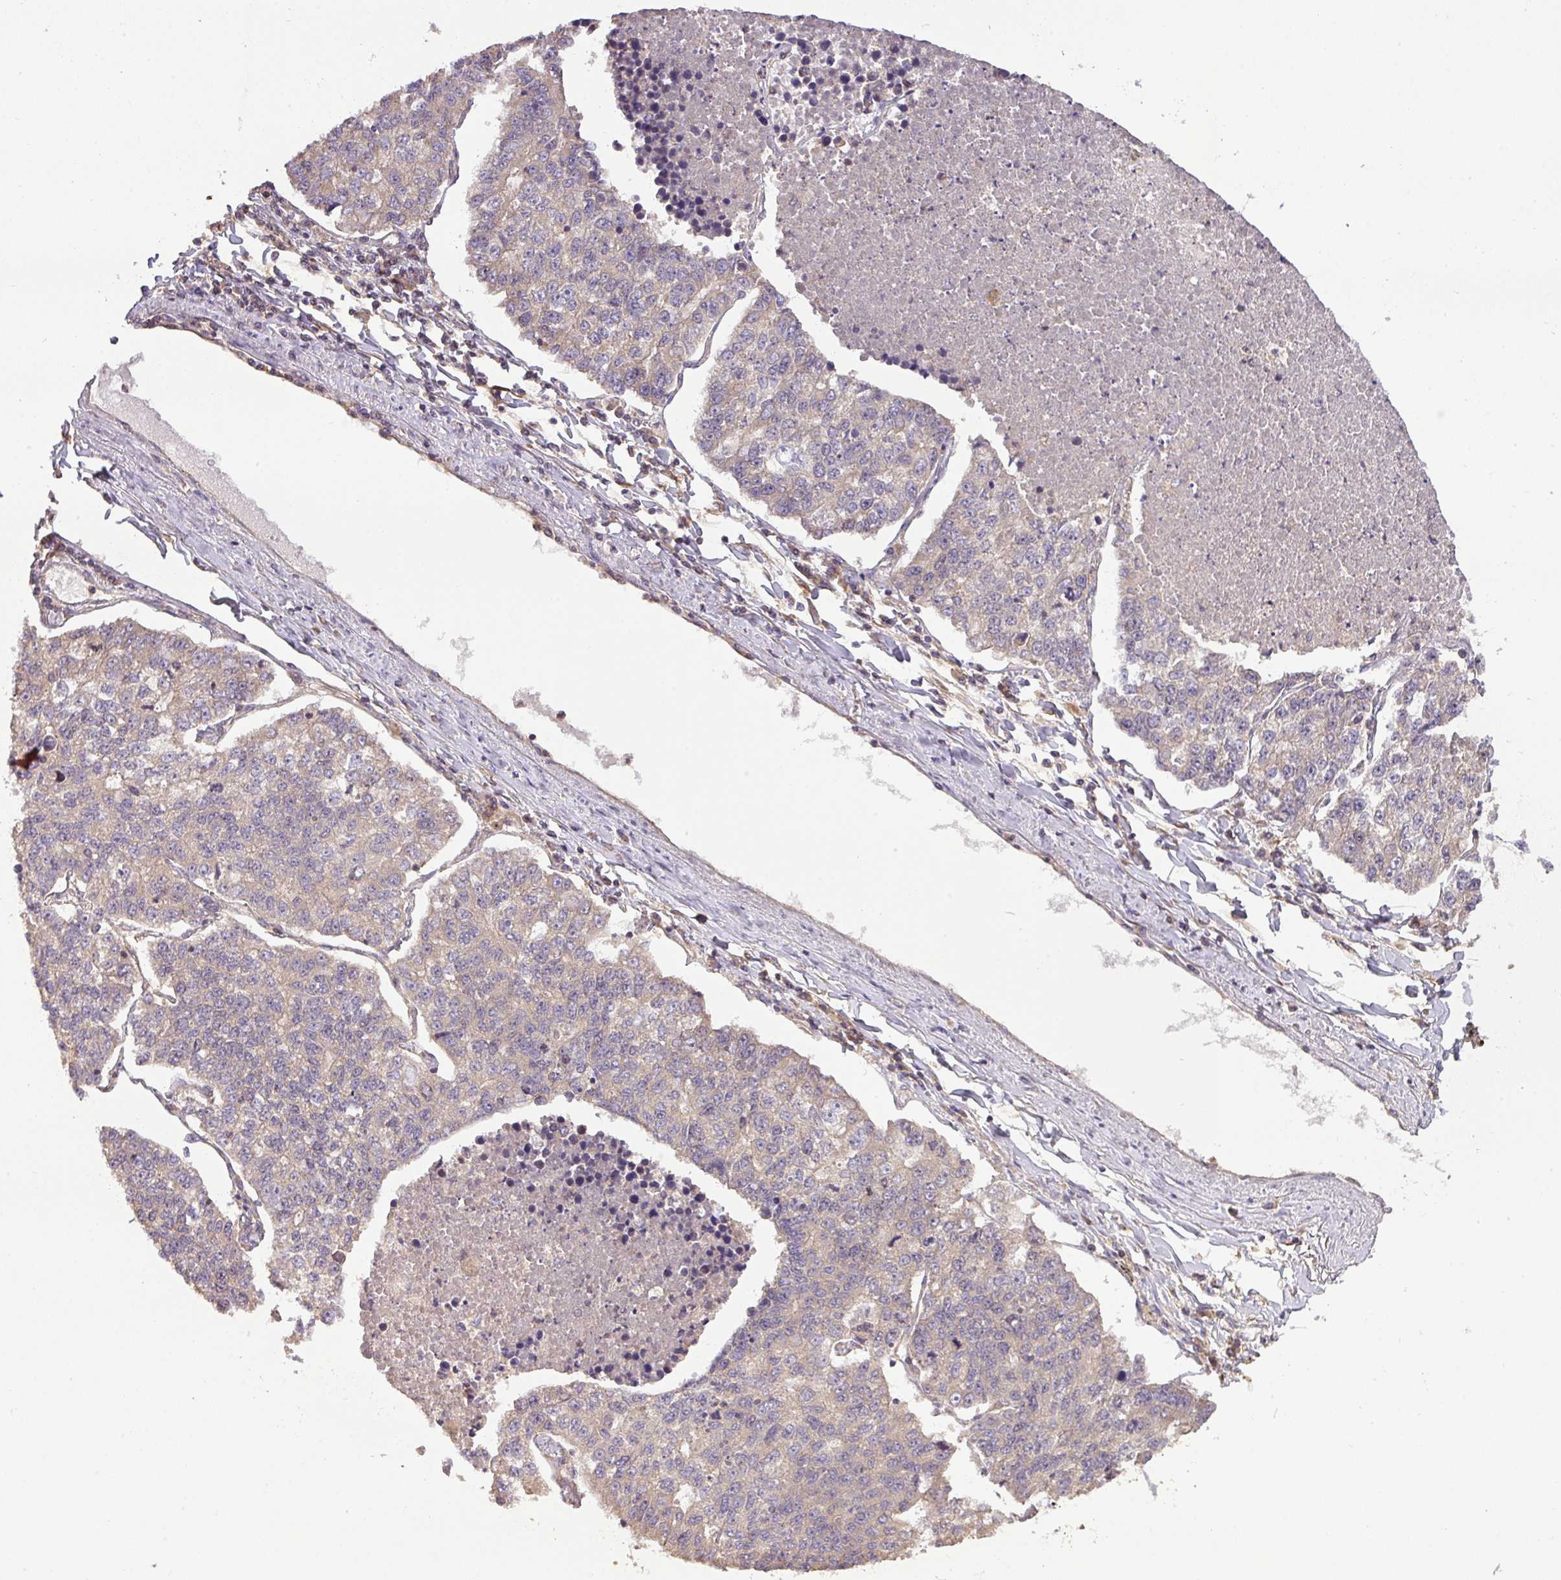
{"staining": {"intensity": "weak", "quantity": "<25%", "location": "cytoplasmic/membranous"}, "tissue": "lung cancer", "cell_type": "Tumor cells", "image_type": "cancer", "snomed": [{"axis": "morphology", "description": "Adenocarcinoma, NOS"}, {"axis": "topography", "description": "Lung"}], "caption": "High magnification brightfield microscopy of lung cancer stained with DAB (brown) and counterstained with hematoxylin (blue): tumor cells show no significant staining. The staining is performed using DAB brown chromogen with nuclei counter-stained in using hematoxylin.", "gene": "VENTX", "patient": {"sex": "male", "age": 49}}